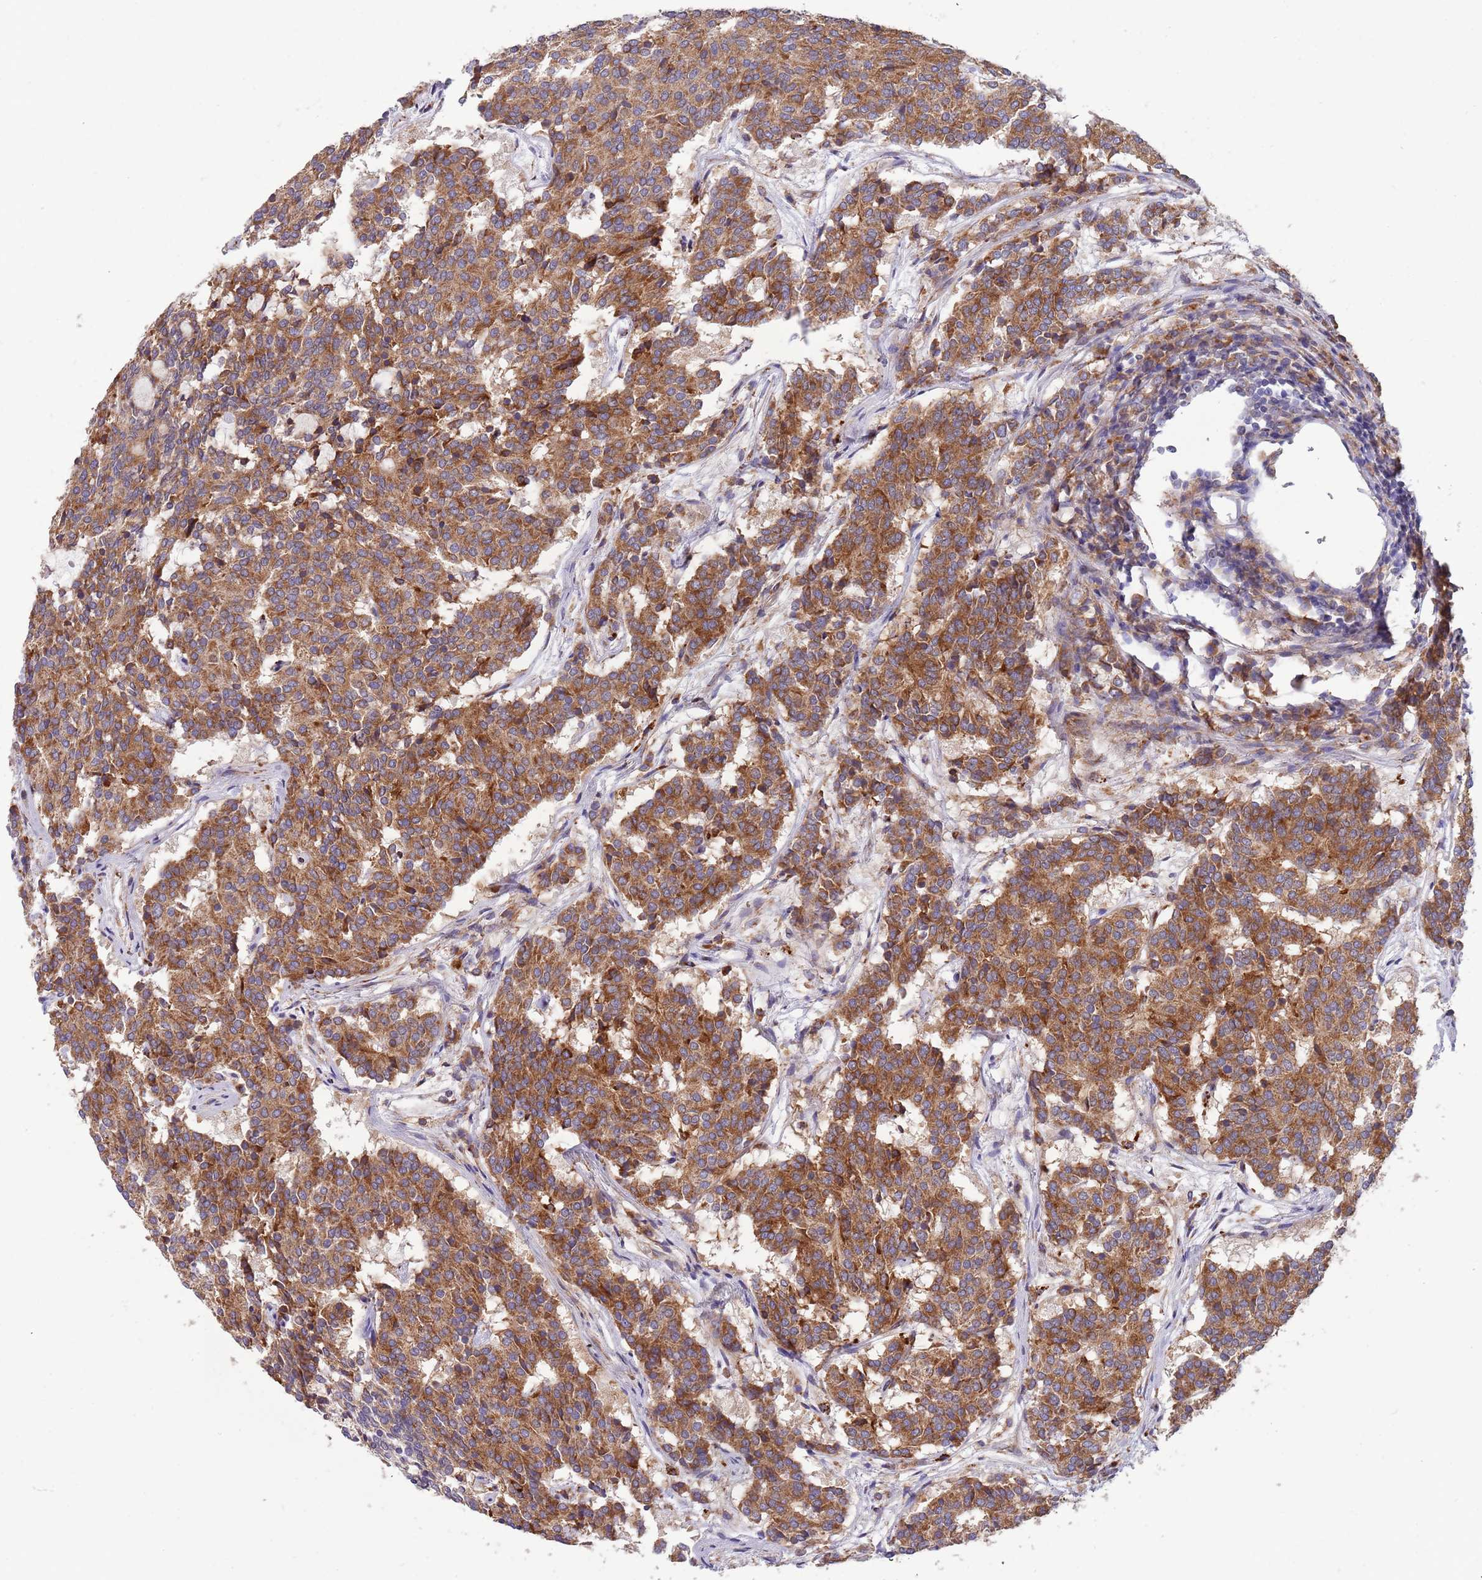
{"staining": {"intensity": "moderate", "quantity": ">75%", "location": "cytoplasmic/membranous"}, "tissue": "carcinoid", "cell_type": "Tumor cells", "image_type": "cancer", "snomed": [{"axis": "morphology", "description": "Carcinoid, malignant, NOS"}, {"axis": "topography", "description": "Pancreas"}], "caption": "Brown immunohistochemical staining in human carcinoid (malignant) displays moderate cytoplasmic/membranous positivity in approximately >75% of tumor cells.", "gene": "ARMCX6", "patient": {"sex": "female", "age": 54}}